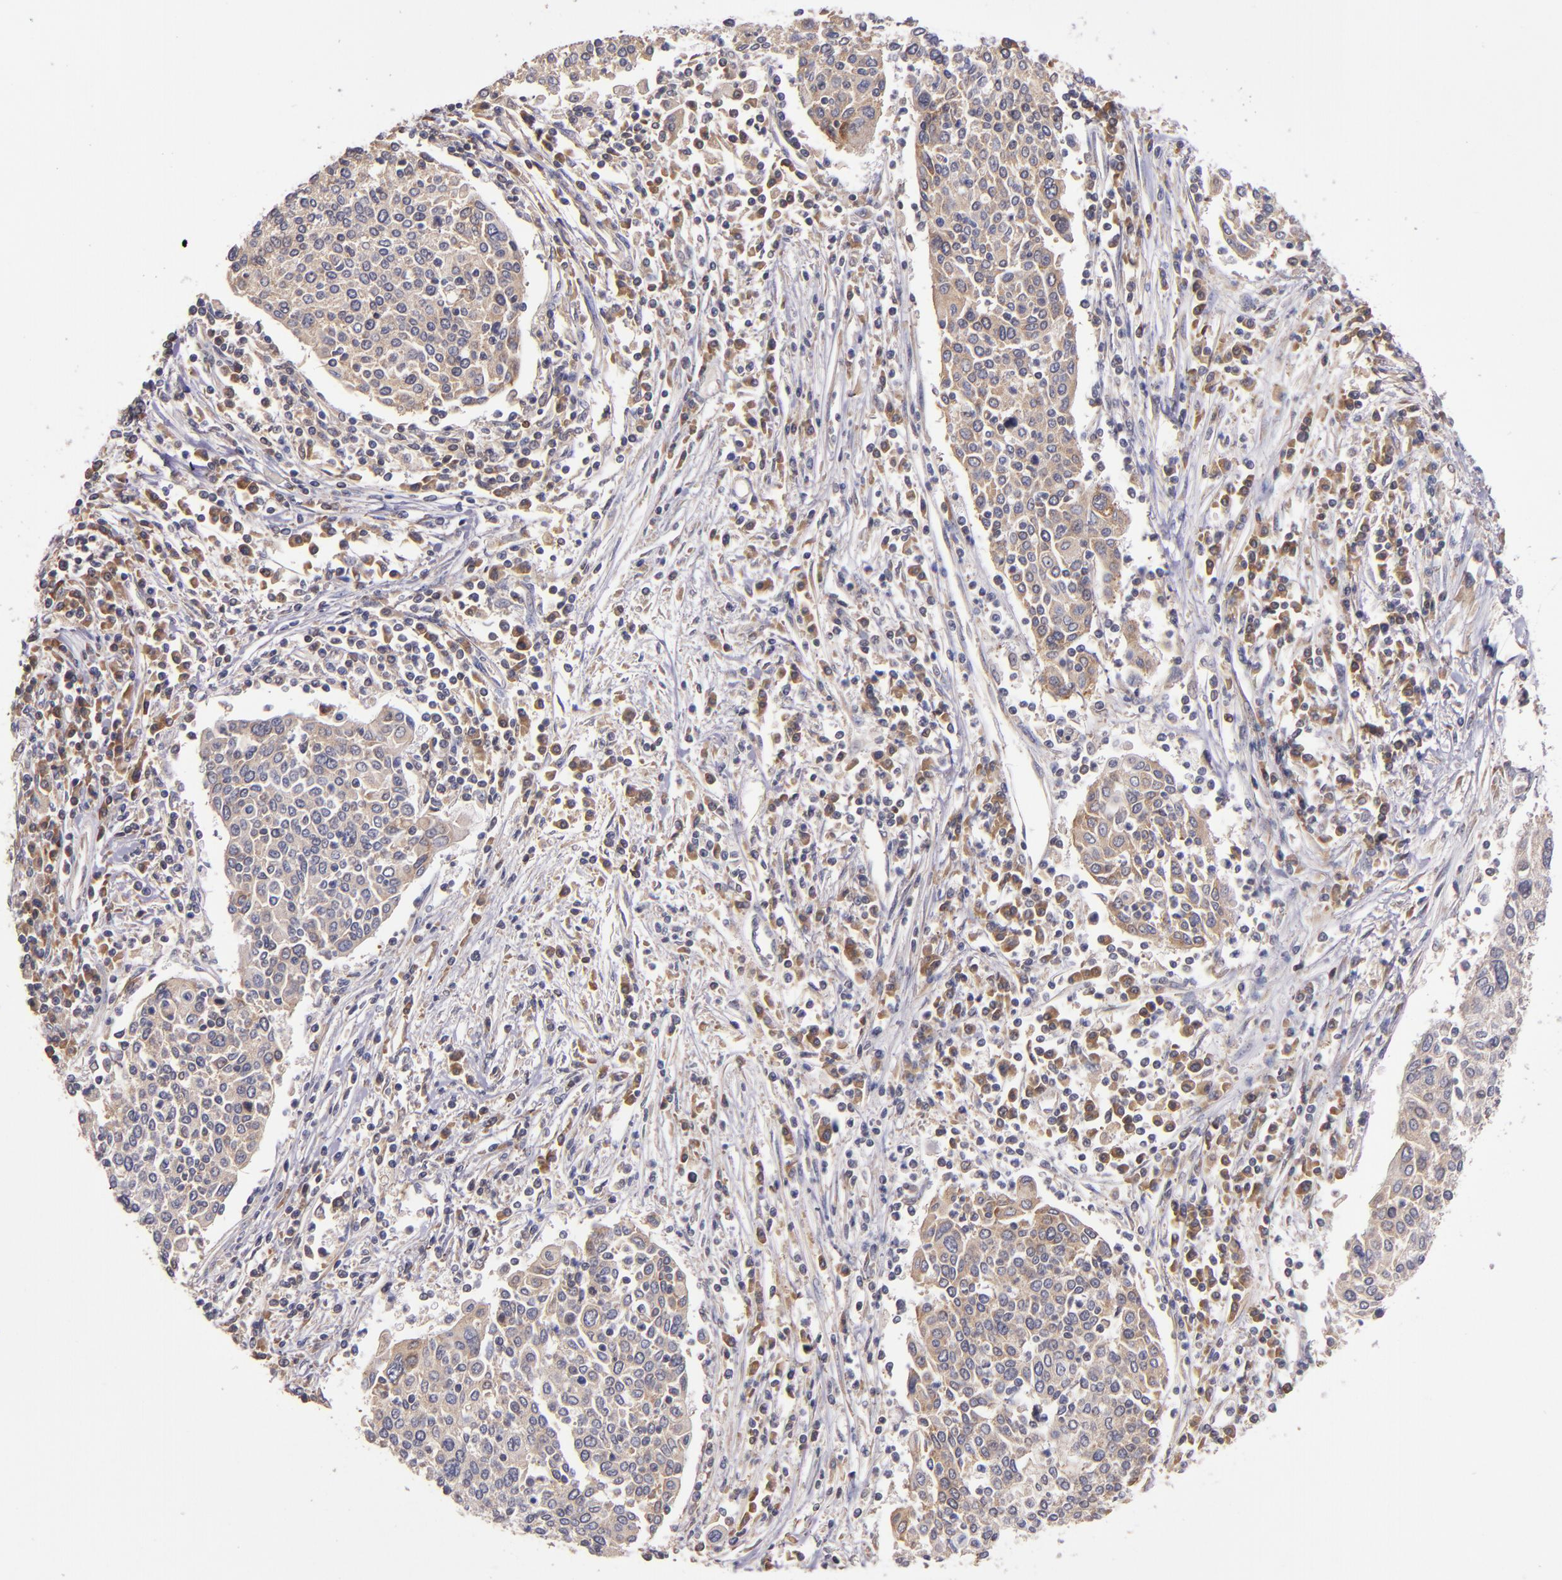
{"staining": {"intensity": "moderate", "quantity": ">75%", "location": "cytoplasmic/membranous"}, "tissue": "cervical cancer", "cell_type": "Tumor cells", "image_type": "cancer", "snomed": [{"axis": "morphology", "description": "Squamous cell carcinoma, NOS"}, {"axis": "topography", "description": "Cervix"}], "caption": "Cervical squamous cell carcinoma stained with immunohistochemistry (IHC) exhibits moderate cytoplasmic/membranous staining in approximately >75% of tumor cells. (Stains: DAB in brown, nuclei in blue, Microscopy: brightfield microscopy at high magnification).", "gene": "EIF4ENIF1", "patient": {"sex": "female", "age": 40}}